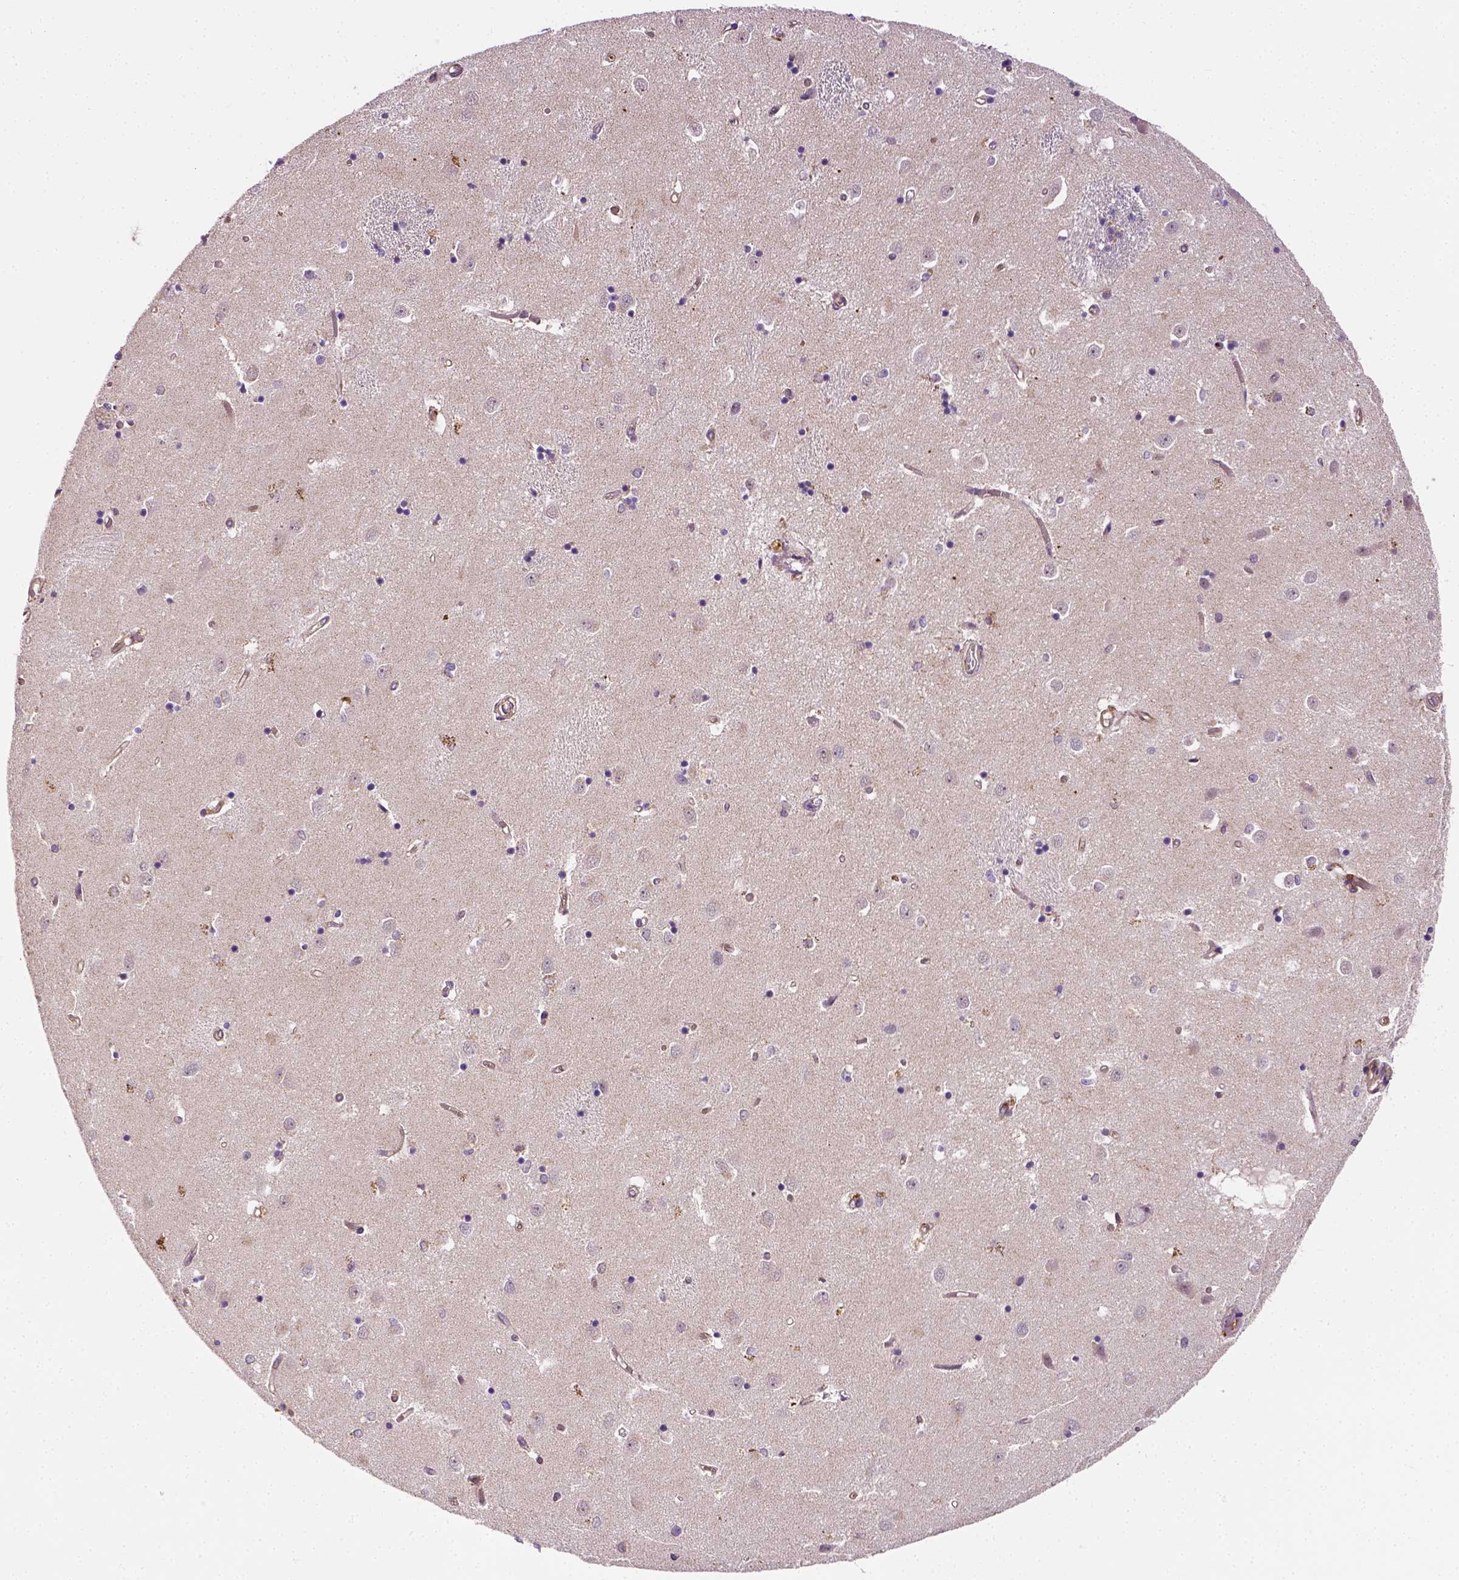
{"staining": {"intensity": "negative", "quantity": "none", "location": "none"}, "tissue": "caudate", "cell_type": "Glial cells", "image_type": "normal", "snomed": [{"axis": "morphology", "description": "Normal tissue, NOS"}, {"axis": "topography", "description": "Lateral ventricle wall"}], "caption": "A high-resolution image shows immunohistochemistry staining of unremarkable caudate, which demonstrates no significant staining in glial cells.", "gene": "MATK", "patient": {"sex": "male", "age": 54}}